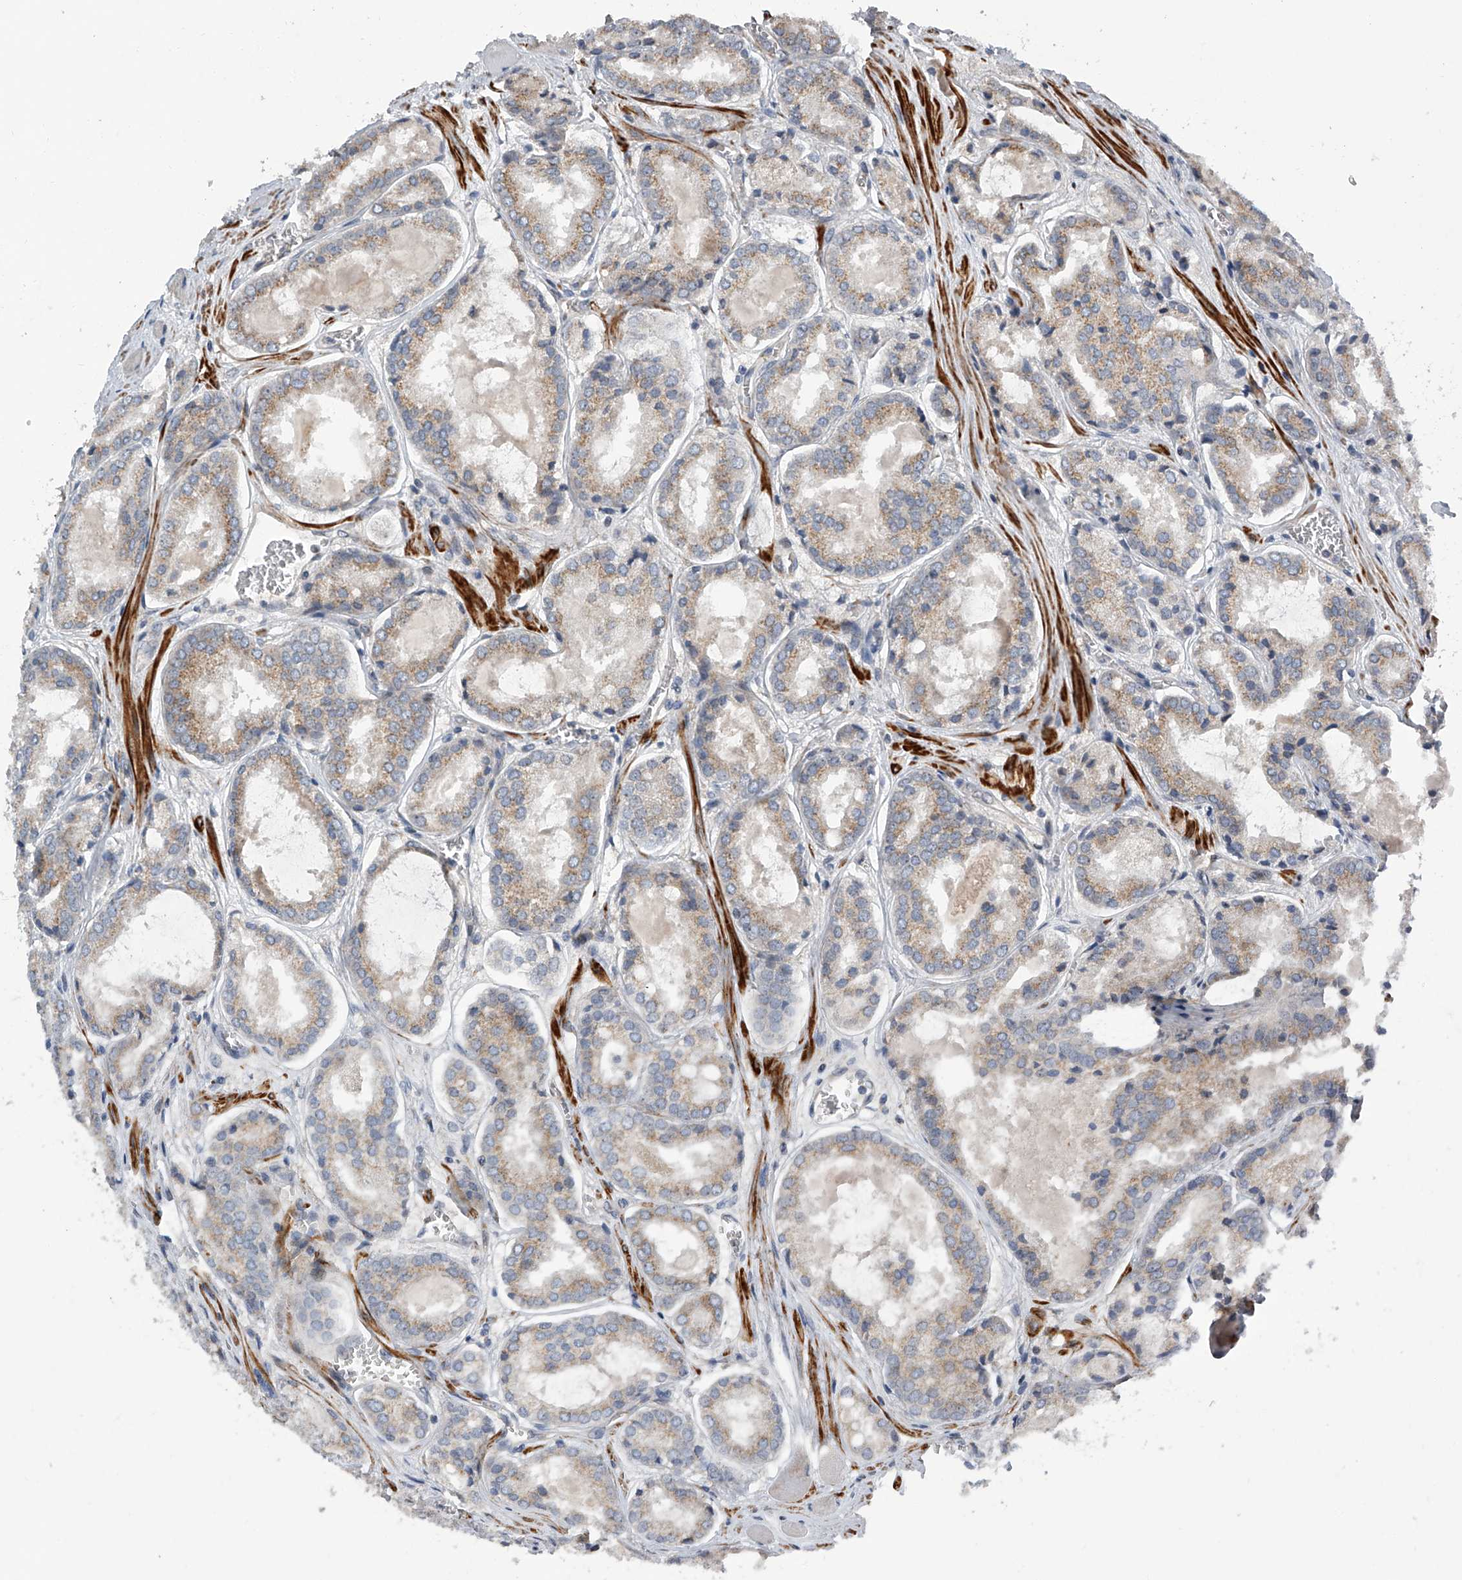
{"staining": {"intensity": "weak", "quantity": ">75%", "location": "cytoplasmic/membranous"}, "tissue": "prostate cancer", "cell_type": "Tumor cells", "image_type": "cancer", "snomed": [{"axis": "morphology", "description": "Adenocarcinoma, Low grade"}, {"axis": "topography", "description": "Prostate"}], "caption": "DAB immunohistochemical staining of prostate cancer reveals weak cytoplasmic/membranous protein staining in approximately >75% of tumor cells.", "gene": "DLGAP2", "patient": {"sex": "male", "age": 67}}